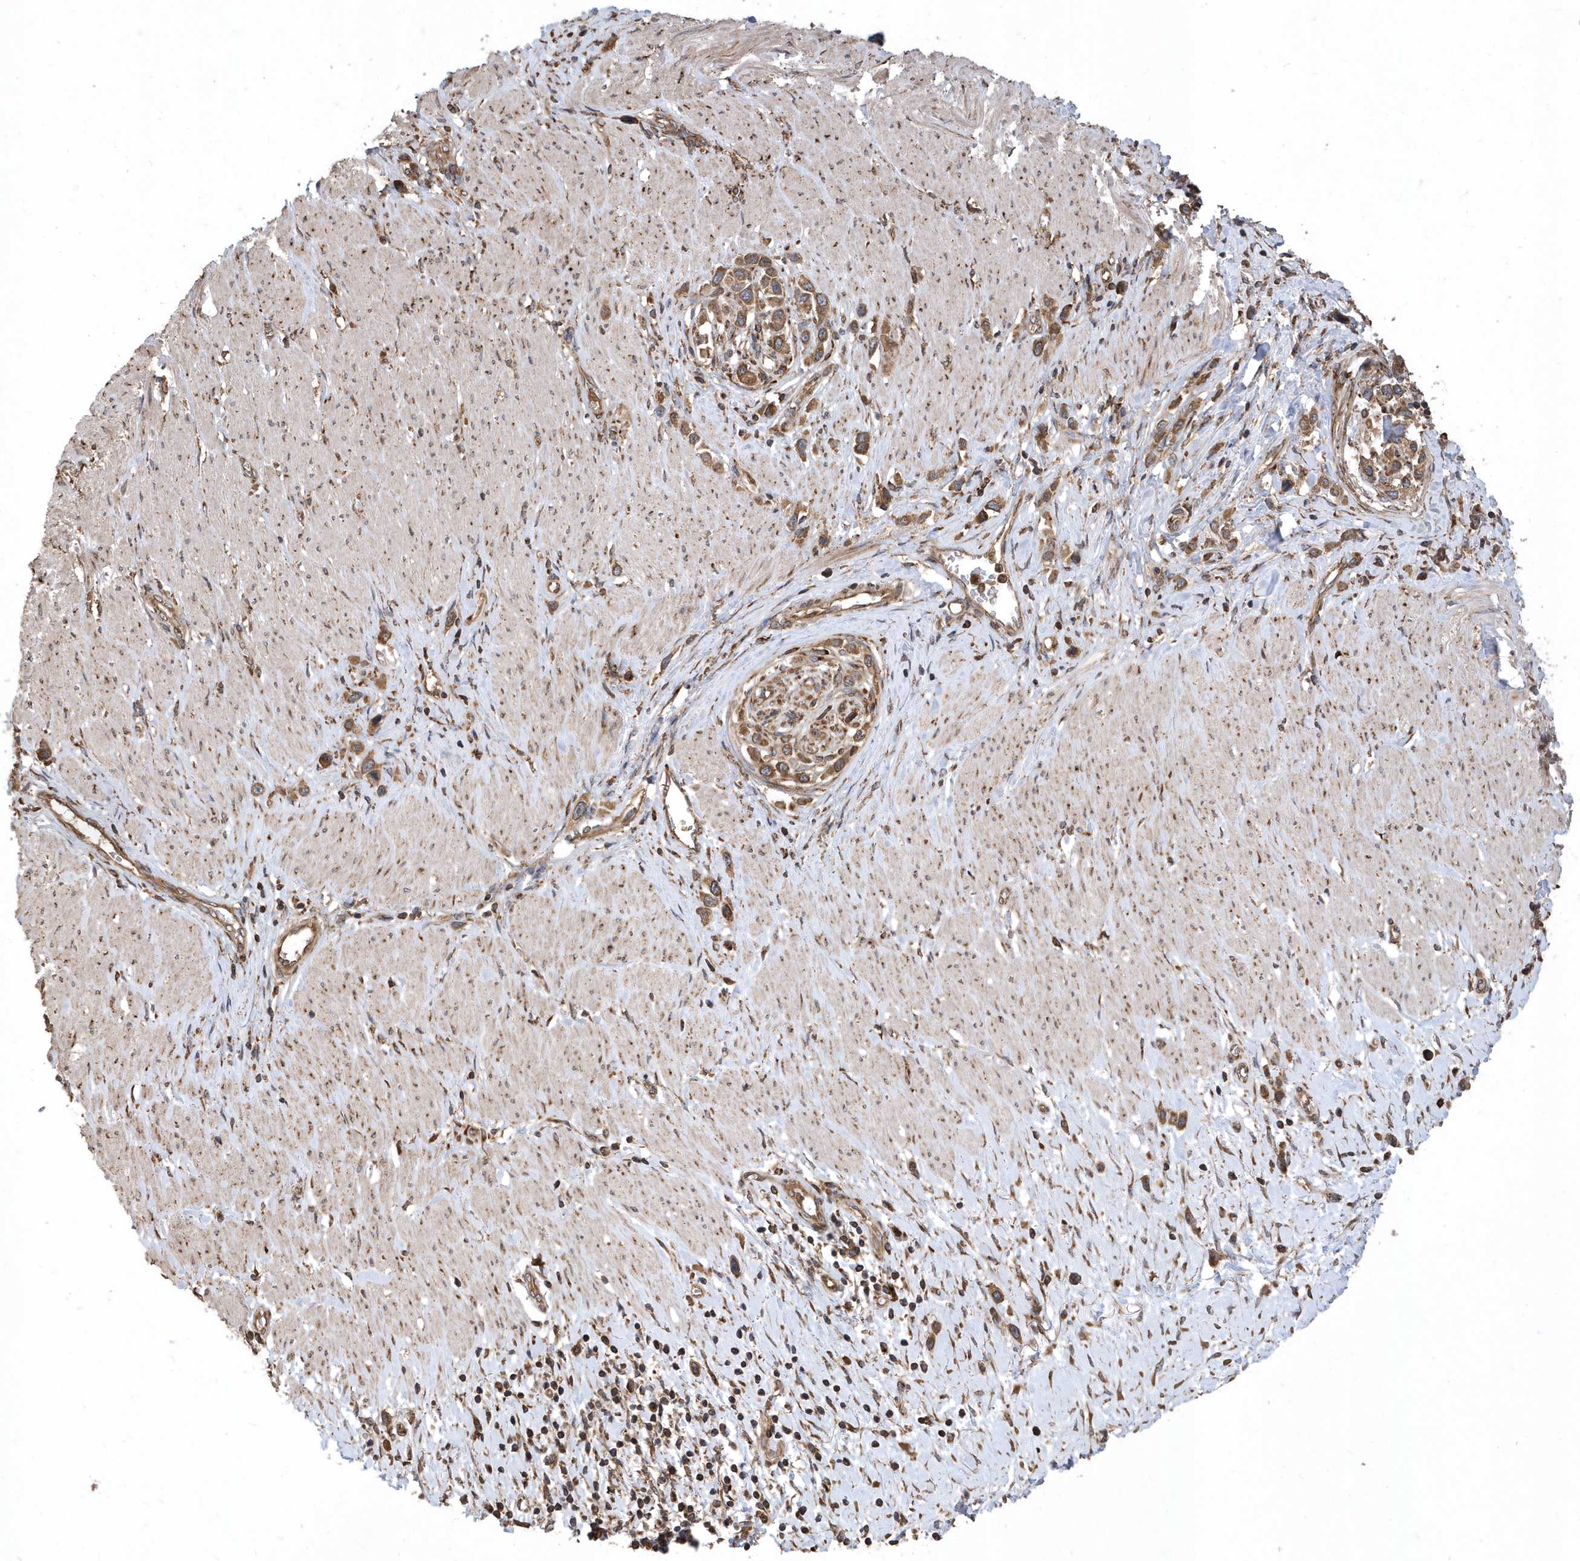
{"staining": {"intensity": "moderate", "quantity": ">75%", "location": "cytoplasmic/membranous"}, "tissue": "stomach cancer", "cell_type": "Tumor cells", "image_type": "cancer", "snomed": [{"axis": "morphology", "description": "Normal tissue, NOS"}, {"axis": "morphology", "description": "Adenocarcinoma, NOS"}, {"axis": "topography", "description": "Stomach, upper"}, {"axis": "topography", "description": "Stomach"}], "caption": "A brown stain labels moderate cytoplasmic/membranous positivity of a protein in stomach cancer (adenocarcinoma) tumor cells. The staining was performed using DAB (3,3'-diaminobenzidine) to visualize the protein expression in brown, while the nuclei were stained in blue with hematoxylin (Magnification: 20x).", "gene": "WASHC5", "patient": {"sex": "female", "age": 65}}